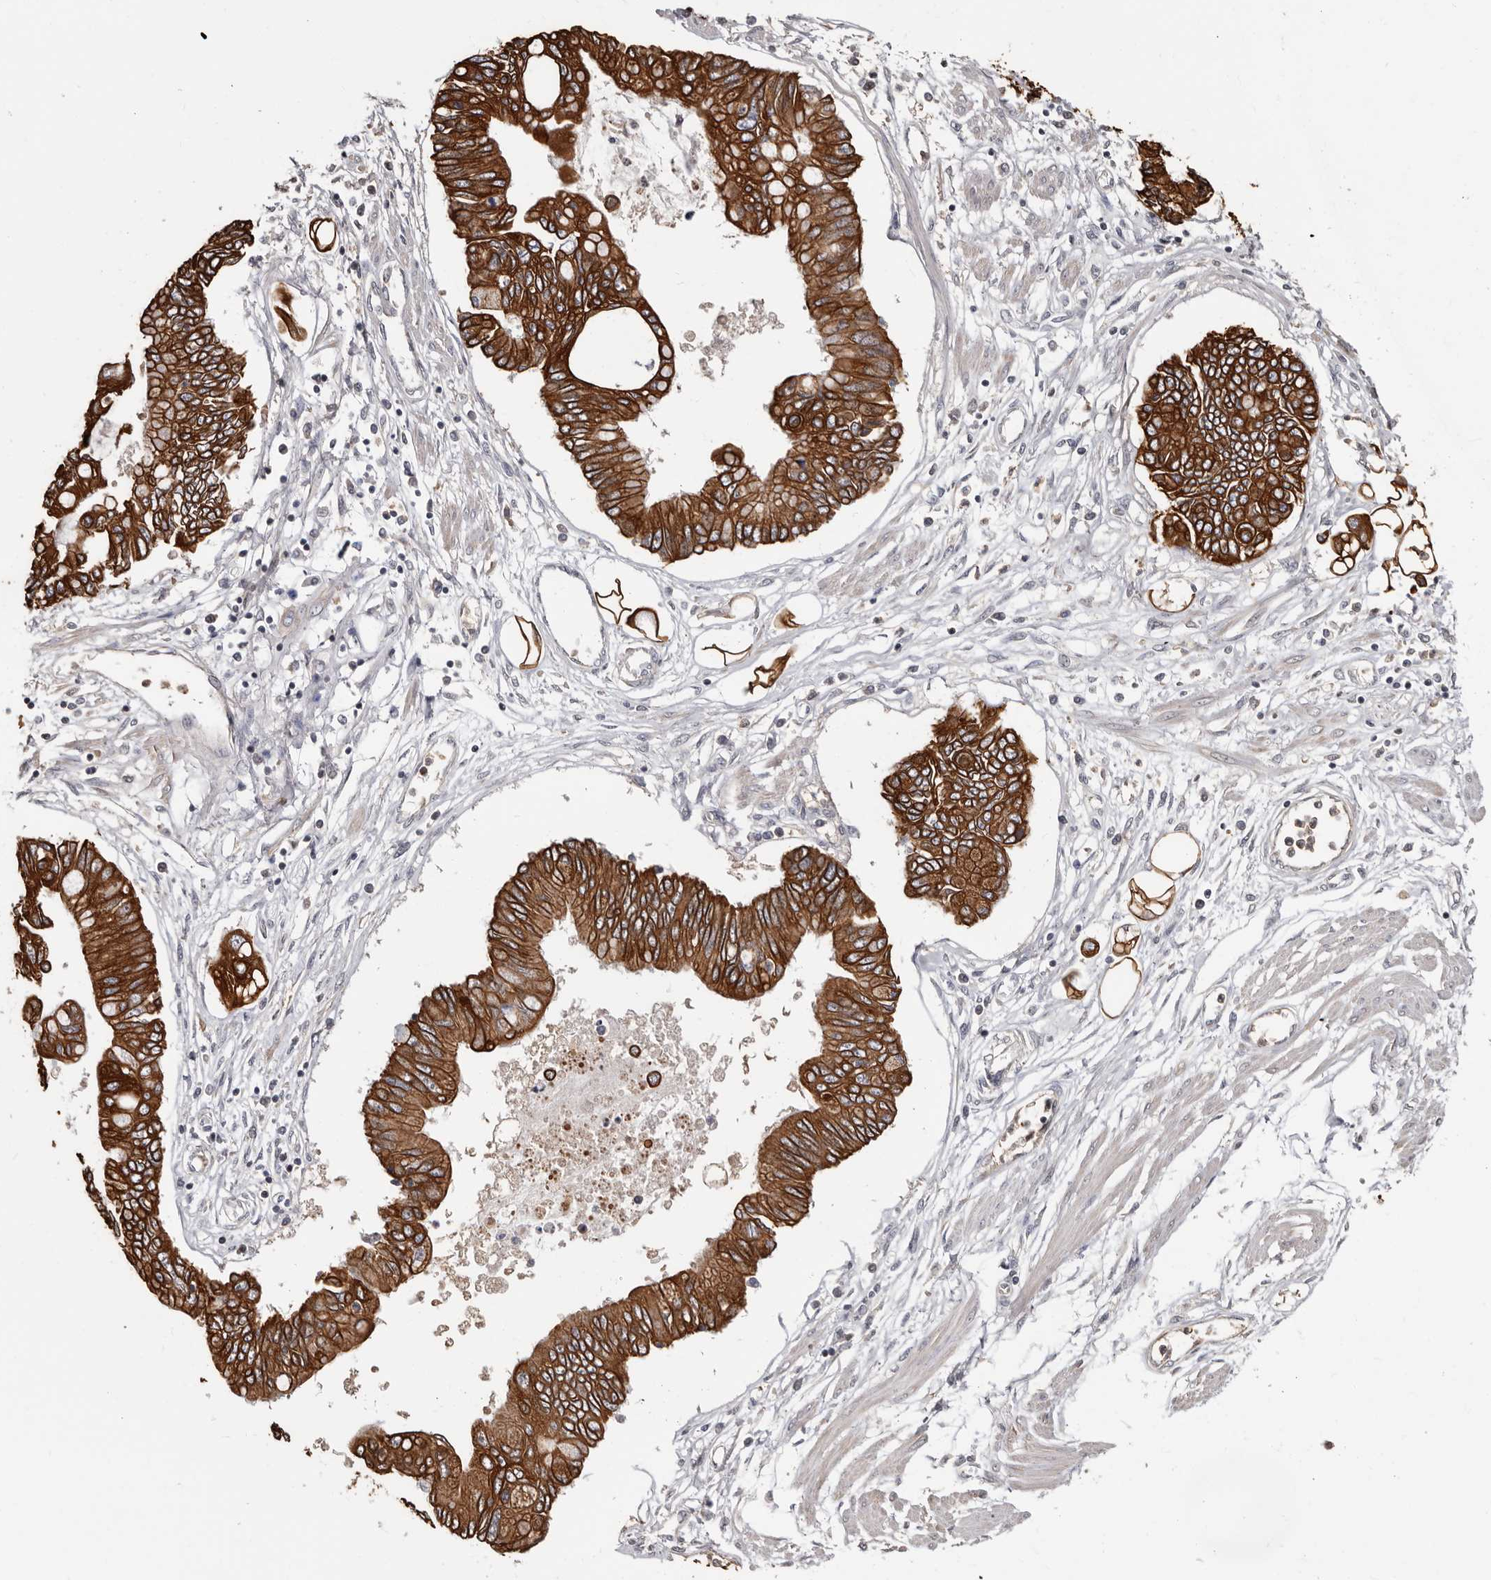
{"staining": {"intensity": "strong", "quantity": ">75%", "location": "cytoplasmic/membranous"}, "tissue": "pancreatic cancer", "cell_type": "Tumor cells", "image_type": "cancer", "snomed": [{"axis": "morphology", "description": "Adenocarcinoma, NOS"}, {"axis": "topography", "description": "Pancreas"}], "caption": "Pancreatic cancer (adenocarcinoma) tissue displays strong cytoplasmic/membranous expression in approximately >75% of tumor cells The staining is performed using DAB (3,3'-diaminobenzidine) brown chromogen to label protein expression. The nuclei are counter-stained blue using hematoxylin.", "gene": "MRPL18", "patient": {"sex": "female", "age": 77}}